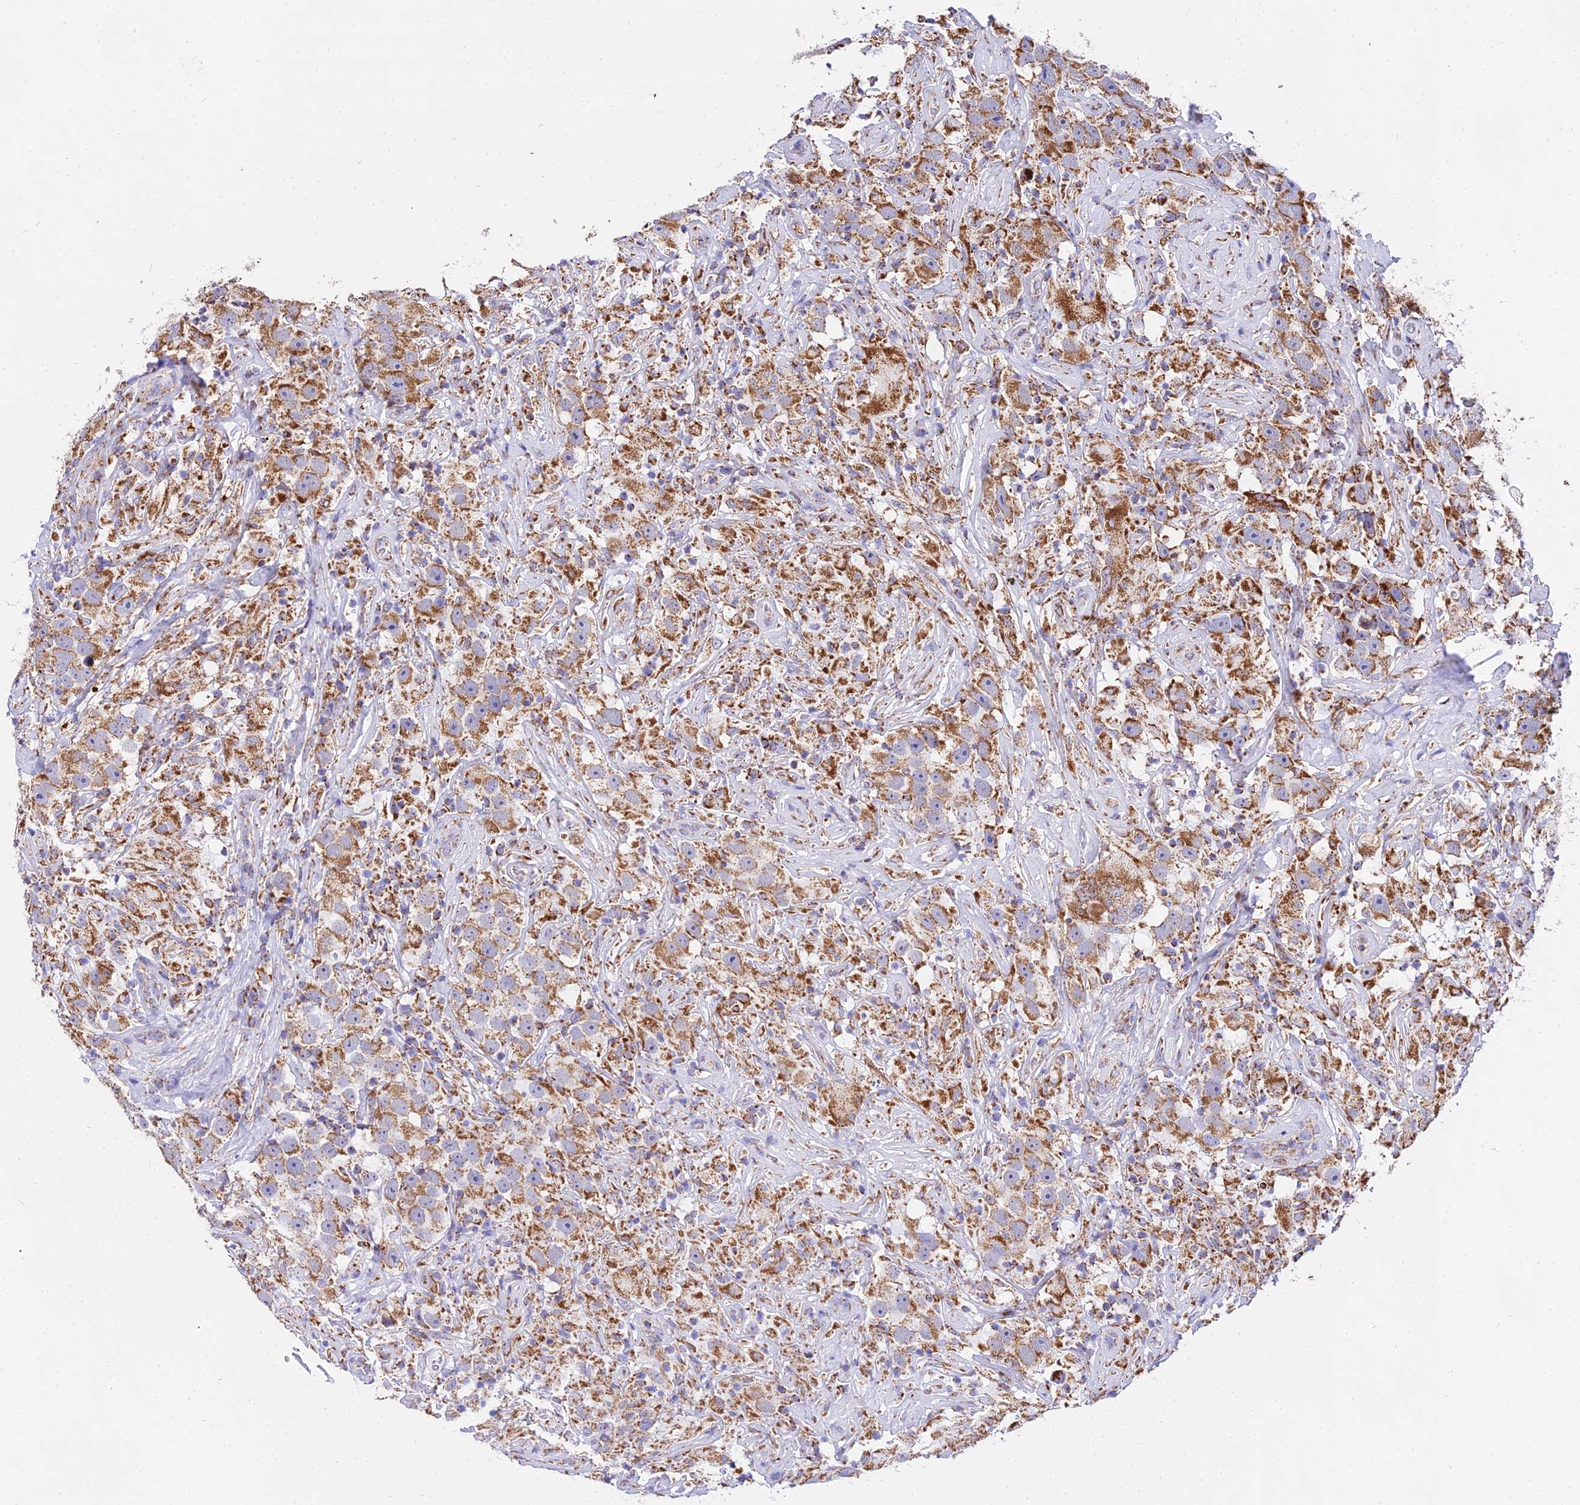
{"staining": {"intensity": "moderate", "quantity": ">75%", "location": "cytoplasmic/membranous"}, "tissue": "testis cancer", "cell_type": "Tumor cells", "image_type": "cancer", "snomed": [{"axis": "morphology", "description": "Seminoma, NOS"}, {"axis": "topography", "description": "Testis"}], "caption": "DAB (3,3'-diaminobenzidine) immunohistochemical staining of testis cancer demonstrates moderate cytoplasmic/membranous protein positivity in about >75% of tumor cells. The protein of interest is stained brown, and the nuclei are stained in blue (DAB IHC with brightfield microscopy, high magnification).", "gene": "ATP5PD", "patient": {"sex": "male", "age": 49}}